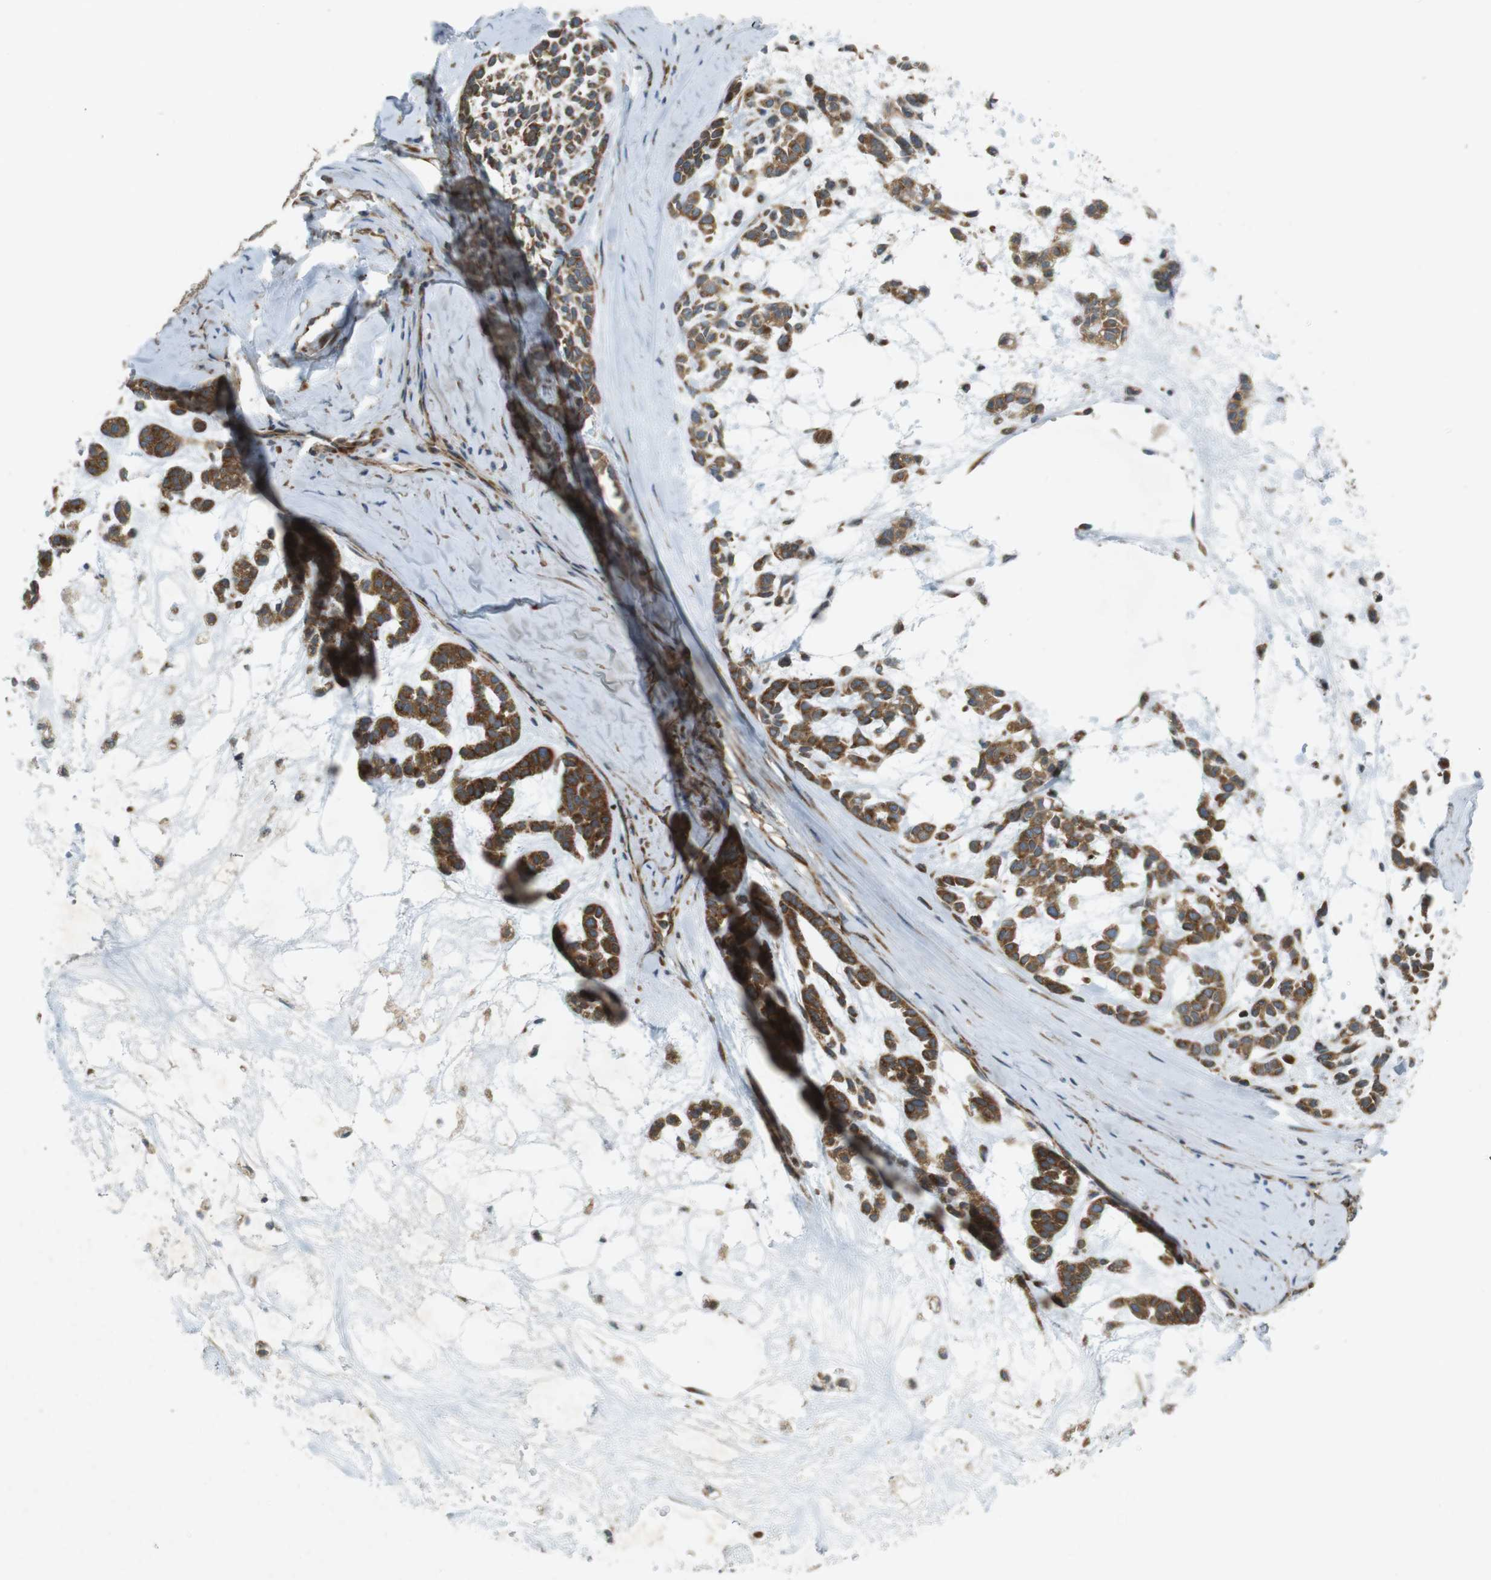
{"staining": {"intensity": "moderate", "quantity": ">75%", "location": "cytoplasmic/membranous"}, "tissue": "head and neck cancer", "cell_type": "Tumor cells", "image_type": "cancer", "snomed": [{"axis": "morphology", "description": "Adenocarcinoma, NOS"}, {"axis": "morphology", "description": "Adenoma, NOS"}, {"axis": "topography", "description": "Head-Neck"}], "caption": "There is medium levels of moderate cytoplasmic/membranous expression in tumor cells of head and neck cancer, as demonstrated by immunohistochemical staining (brown color).", "gene": "SLC41A1", "patient": {"sex": "female", "age": 55}}